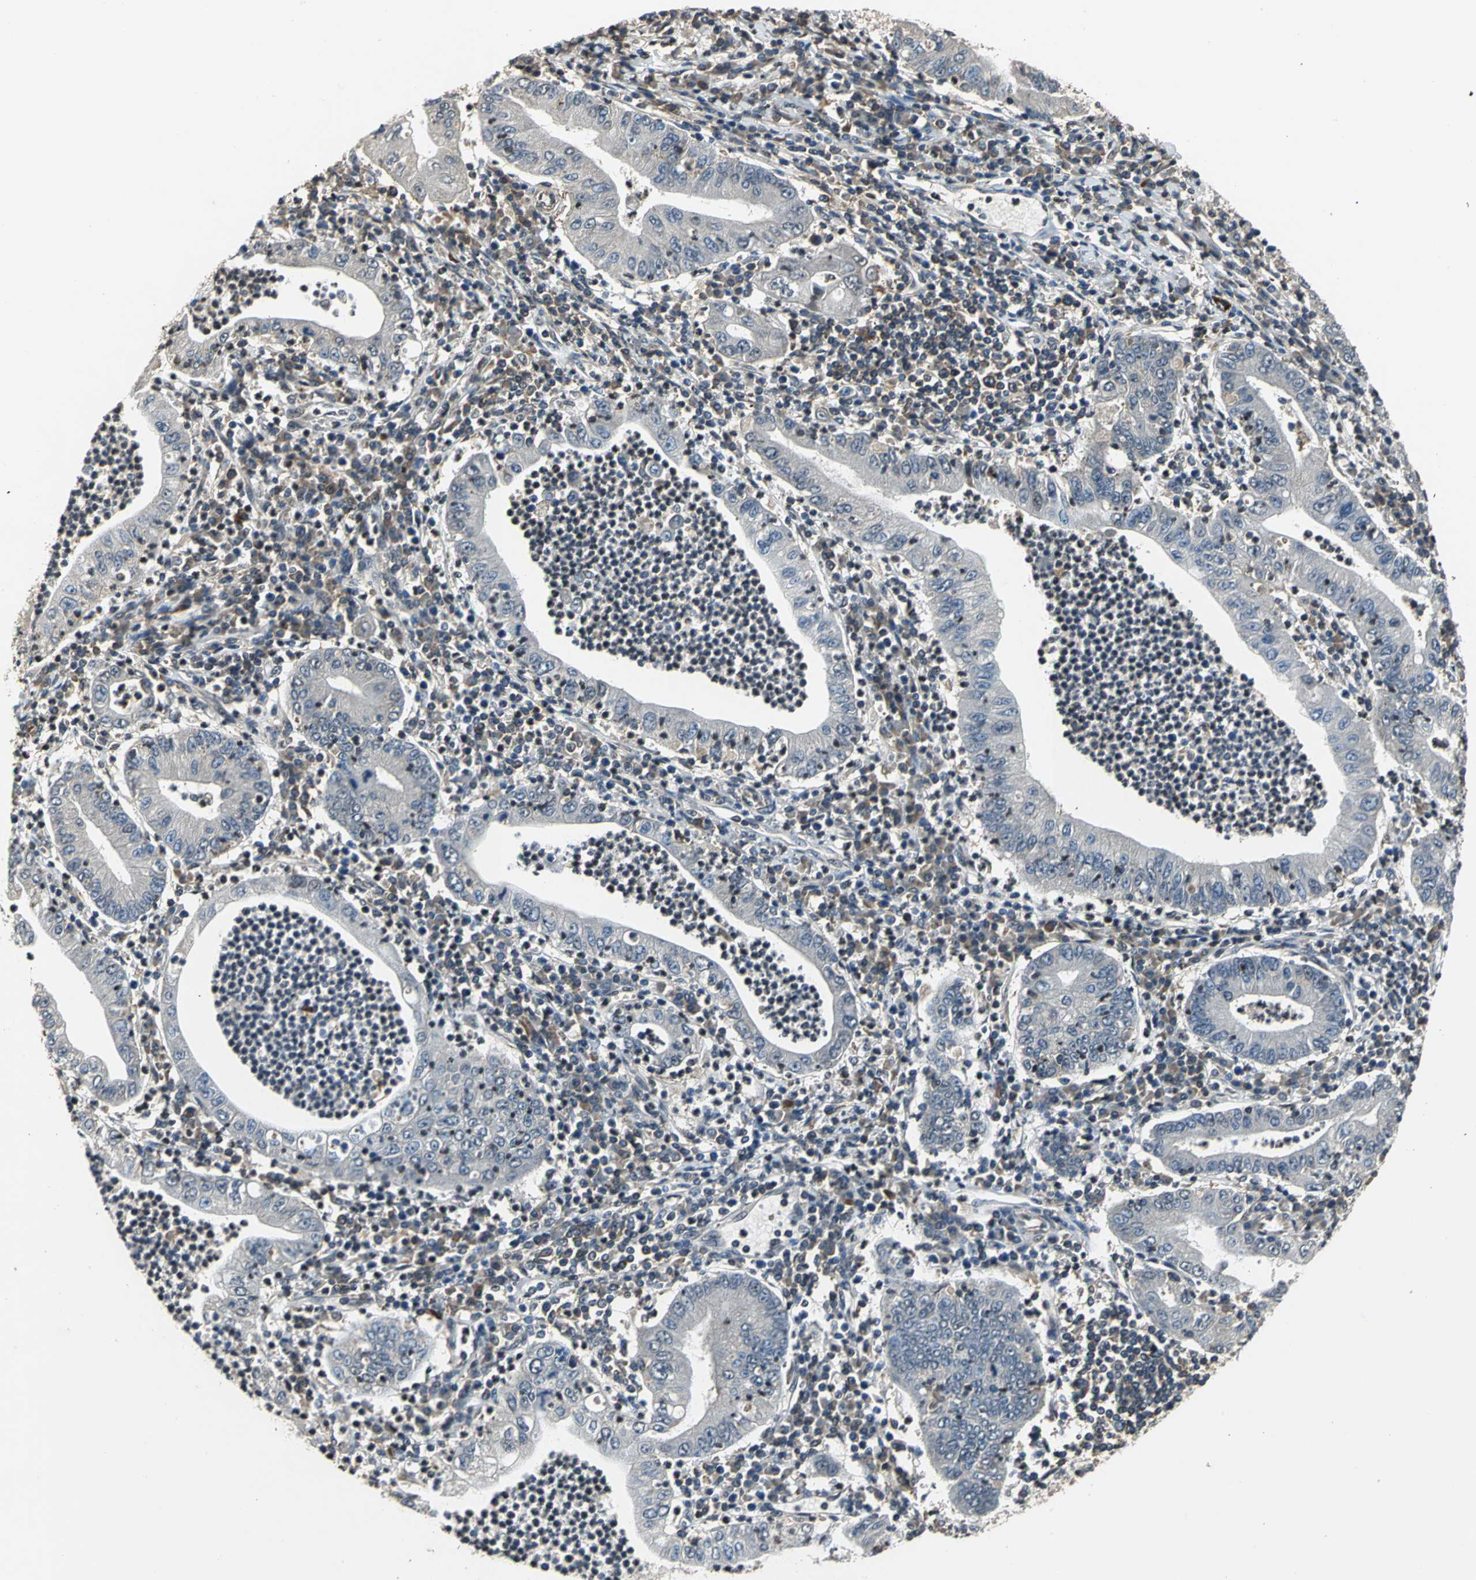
{"staining": {"intensity": "negative", "quantity": "none", "location": "none"}, "tissue": "stomach cancer", "cell_type": "Tumor cells", "image_type": "cancer", "snomed": [{"axis": "morphology", "description": "Normal tissue, NOS"}, {"axis": "morphology", "description": "Adenocarcinoma, NOS"}, {"axis": "topography", "description": "Esophagus"}, {"axis": "topography", "description": "Stomach, upper"}, {"axis": "topography", "description": "Peripheral nerve tissue"}], "caption": "Immunohistochemistry (IHC) micrograph of stomach cancer (adenocarcinoma) stained for a protein (brown), which shows no staining in tumor cells.", "gene": "EIF2B2", "patient": {"sex": "male", "age": 62}}